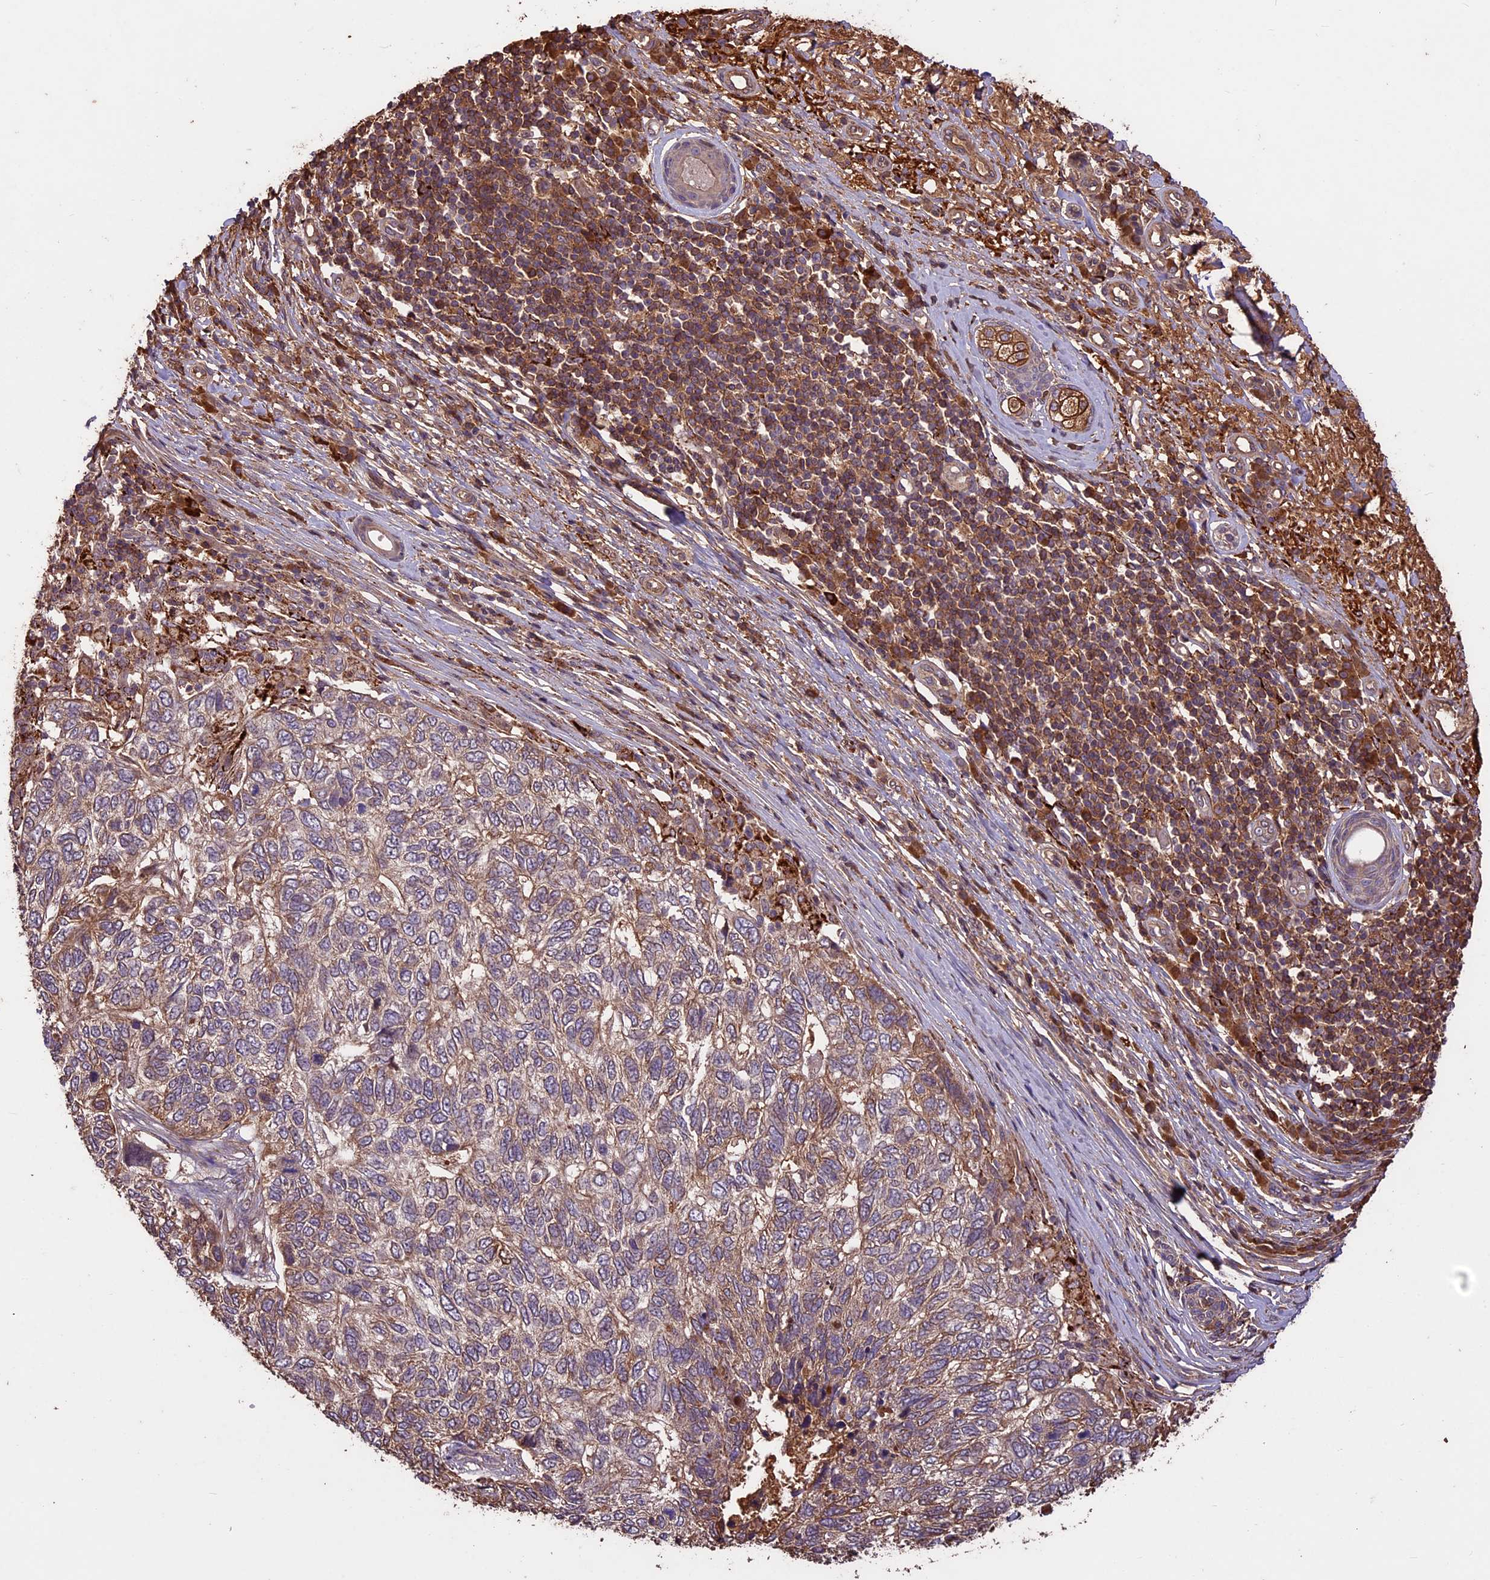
{"staining": {"intensity": "weak", "quantity": "25%-75%", "location": "cytoplasmic/membranous"}, "tissue": "skin cancer", "cell_type": "Tumor cells", "image_type": "cancer", "snomed": [{"axis": "morphology", "description": "Basal cell carcinoma"}, {"axis": "topography", "description": "Skin"}], "caption": "Protein expression analysis of human skin cancer (basal cell carcinoma) reveals weak cytoplasmic/membranous staining in approximately 25%-75% of tumor cells.", "gene": "CRLF1", "patient": {"sex": "female", "age": 65}}